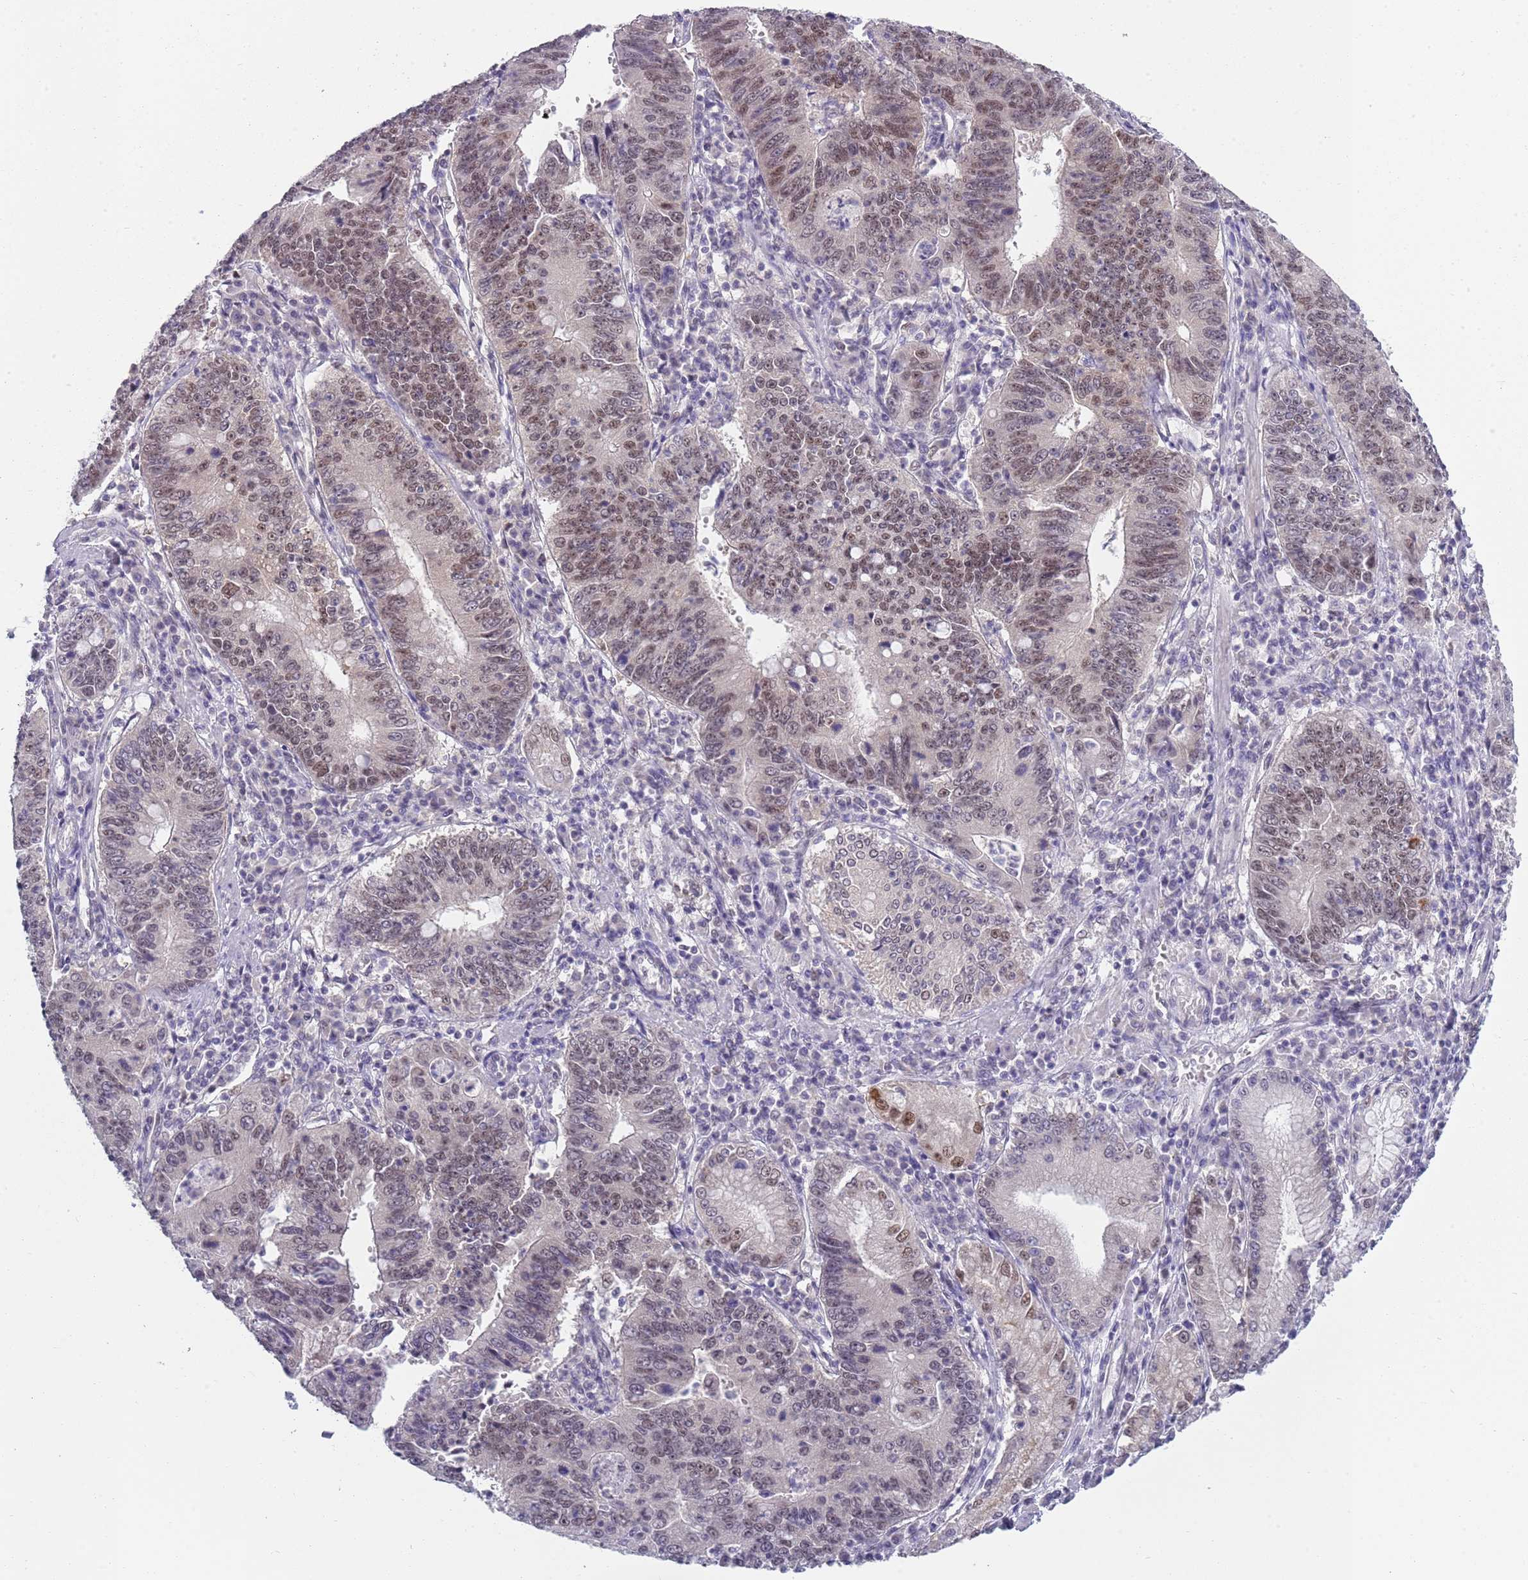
{"staining": {"intensity": "moderate", "quantity": "<25%", "location": "nuclear"}, "tissue": "stomach cancer", "cell_type": "Tumor cells", "image_type": "cancer", "snomed": [{"axis": "morphology", "description": "Adenocarcinoma, NOS"}, {"axis": "topography", "description": "Stomach"}], "caption": "DAB (3,3'-diaminobenzidine) immunohistochemical staining of human stomach cancer shows moderate nuclear protein expression in about <25% of tumor cells.", "gene": "SEPHS2", "patient": {"sex": "male", "age": 59}}